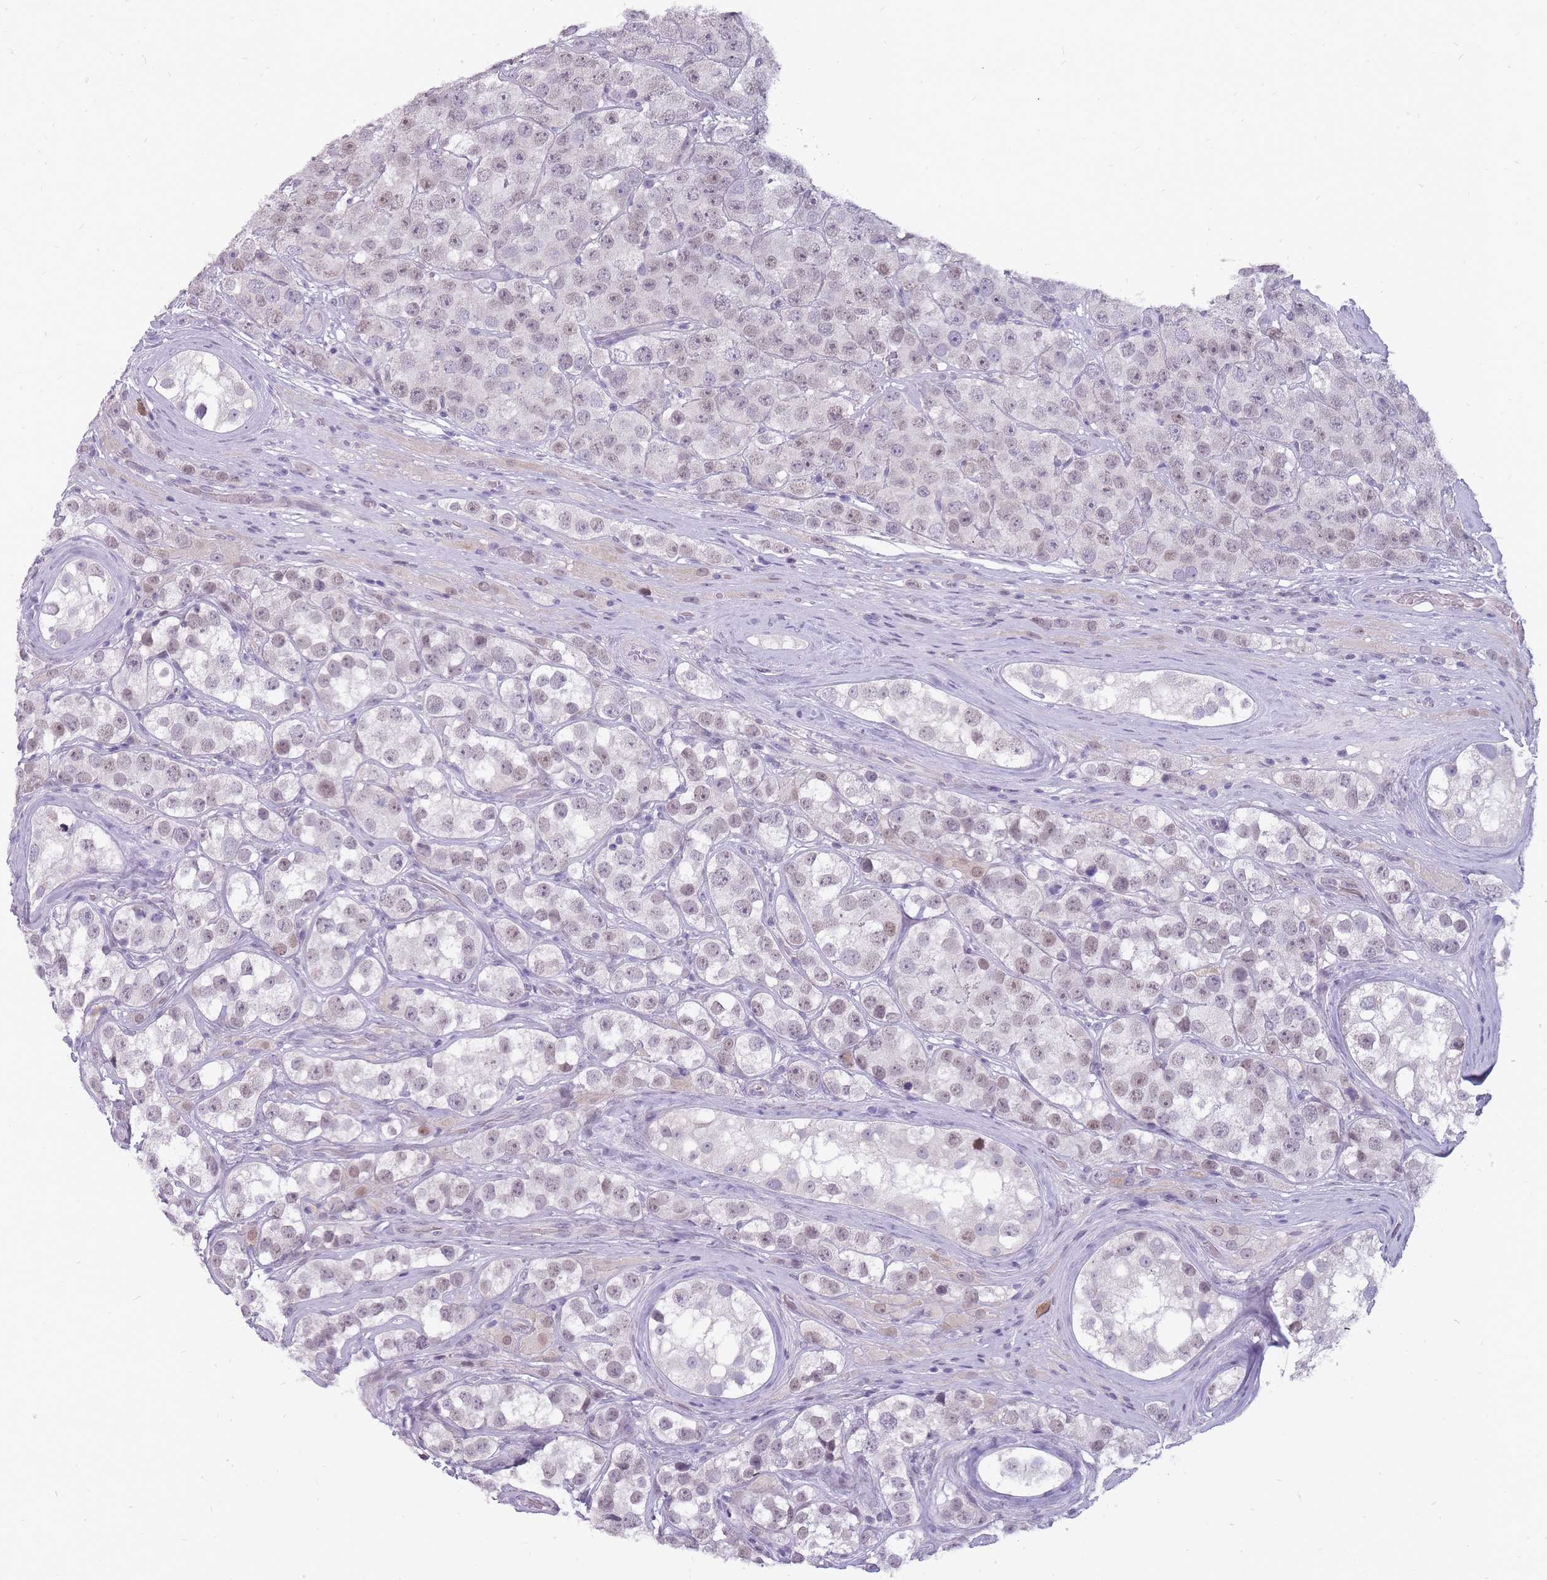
{"staining": {"intensity": "weak", "quantity": ">75%", "location": "nuclear"}, "tissue": "testis cancer", "cell_type": "Tumor cells", "image_type": "cancer", "snomed": [{"axis": "morphology", "description": "Seminoma, NOS"}, {"axis": "topography", "description": "Testis"}], "caption": "This is a histology image of immunohistochemistry staining of seminoma (testis), which shows weak staining in the nuclear of tumor cells.", "gene": "POMZP3", "patient": {"sex": "male", "age": 28}}